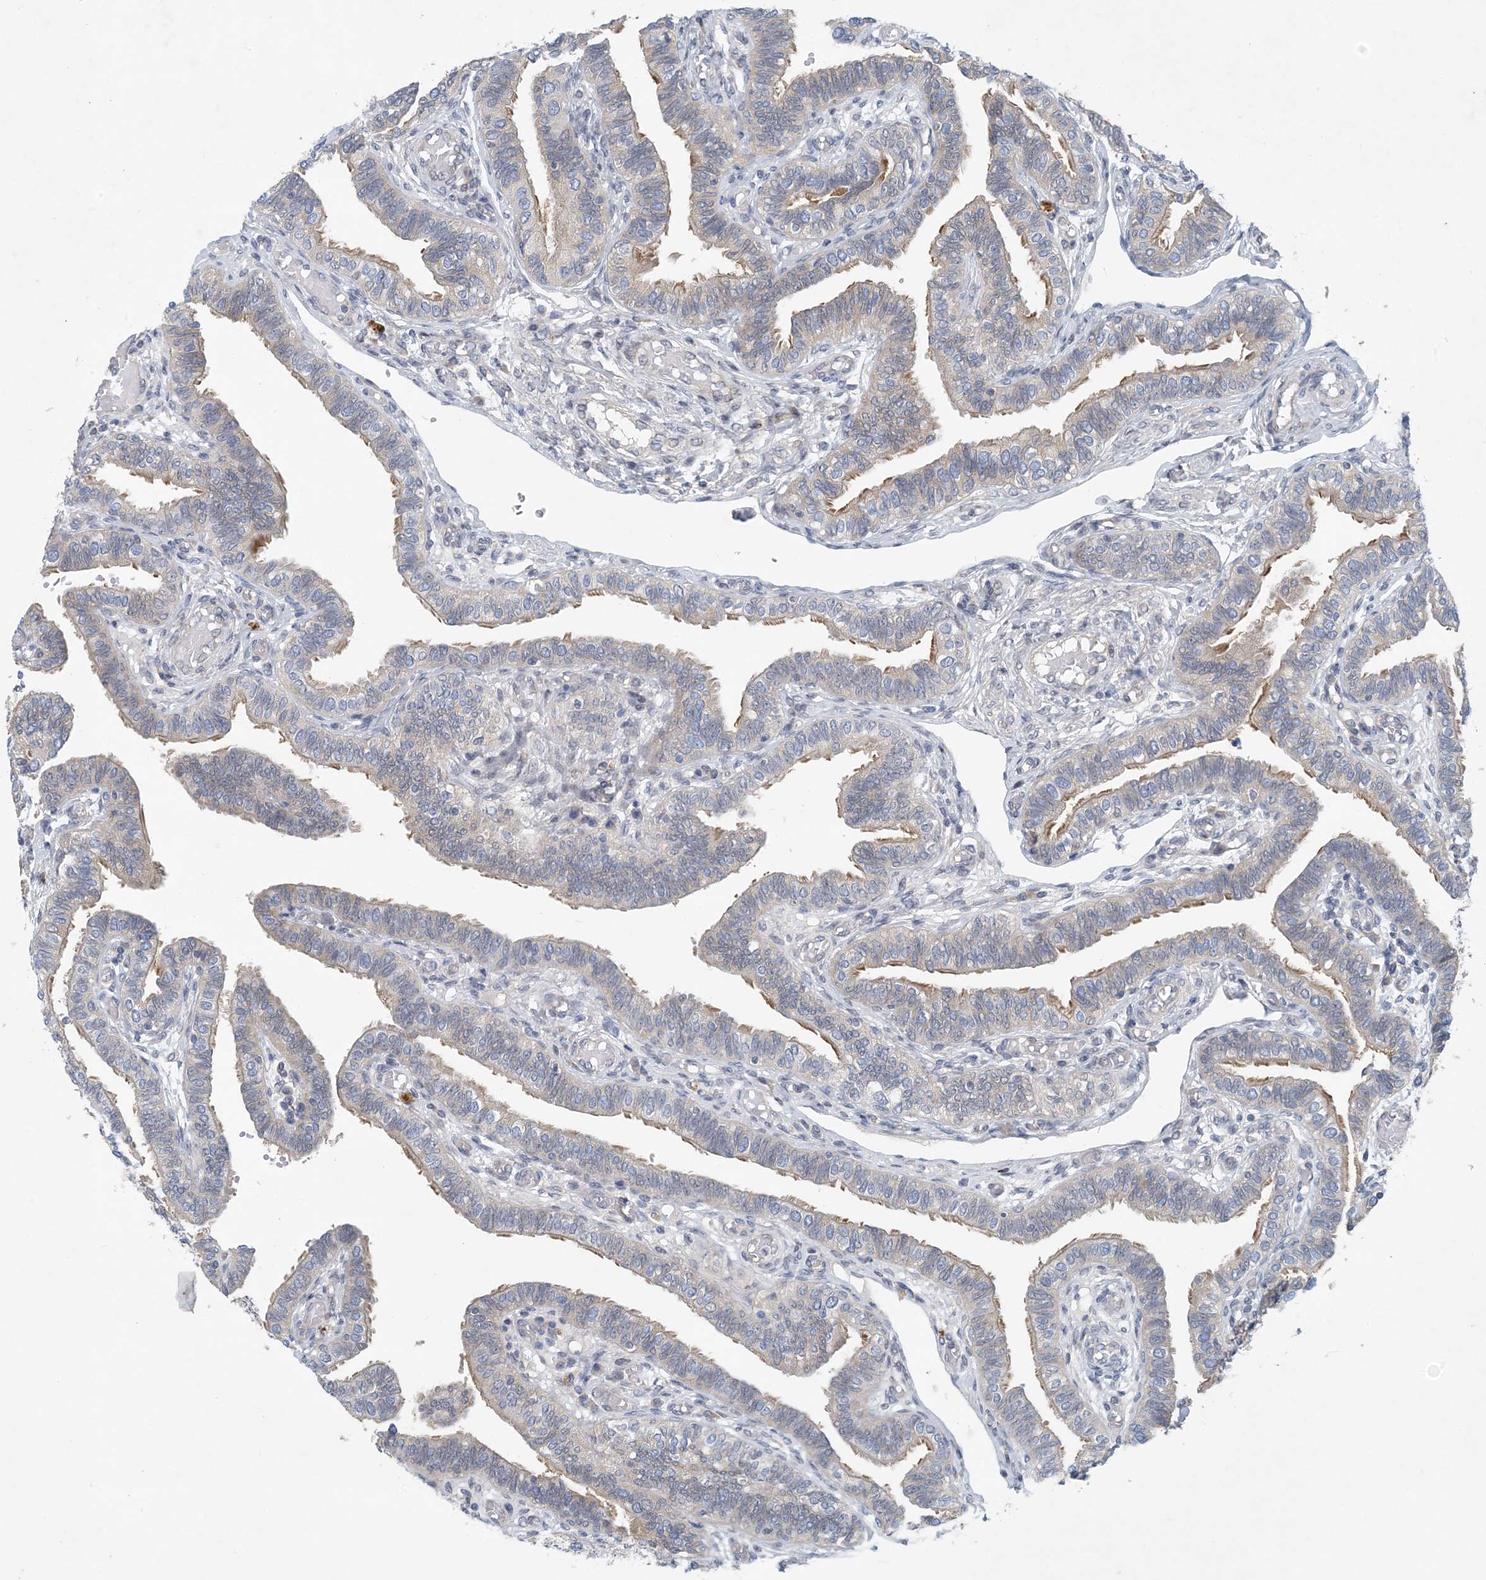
{"staining": {"intensity": "moderate", "quantity": "25%-75%", "location": "cytoplasmic/membranous"}, "tissue": "fallopian tube", "cell_type": "Glandular cells", "image_type": "normal", "snomed": [{"axis": "morphology", "description": "Normal tissue, NOS"}, {"axis": "topography", "description": "Fallopian tube"}], "caption": "High-power microscopy captured an immunohistochemistry photomicrograph of normal fallopian tube, revealing moderate cytoplasmic/membranous expression in approximately 25%-75% of glandular cells. The staining was performed using DAB to visualize the protein expression in brown, while the nuclei were stained in blue with hematoxylin (Magnification: 20x).", "gene": "HIKESHI", "patient": {"sex": "female", "age": 39}}